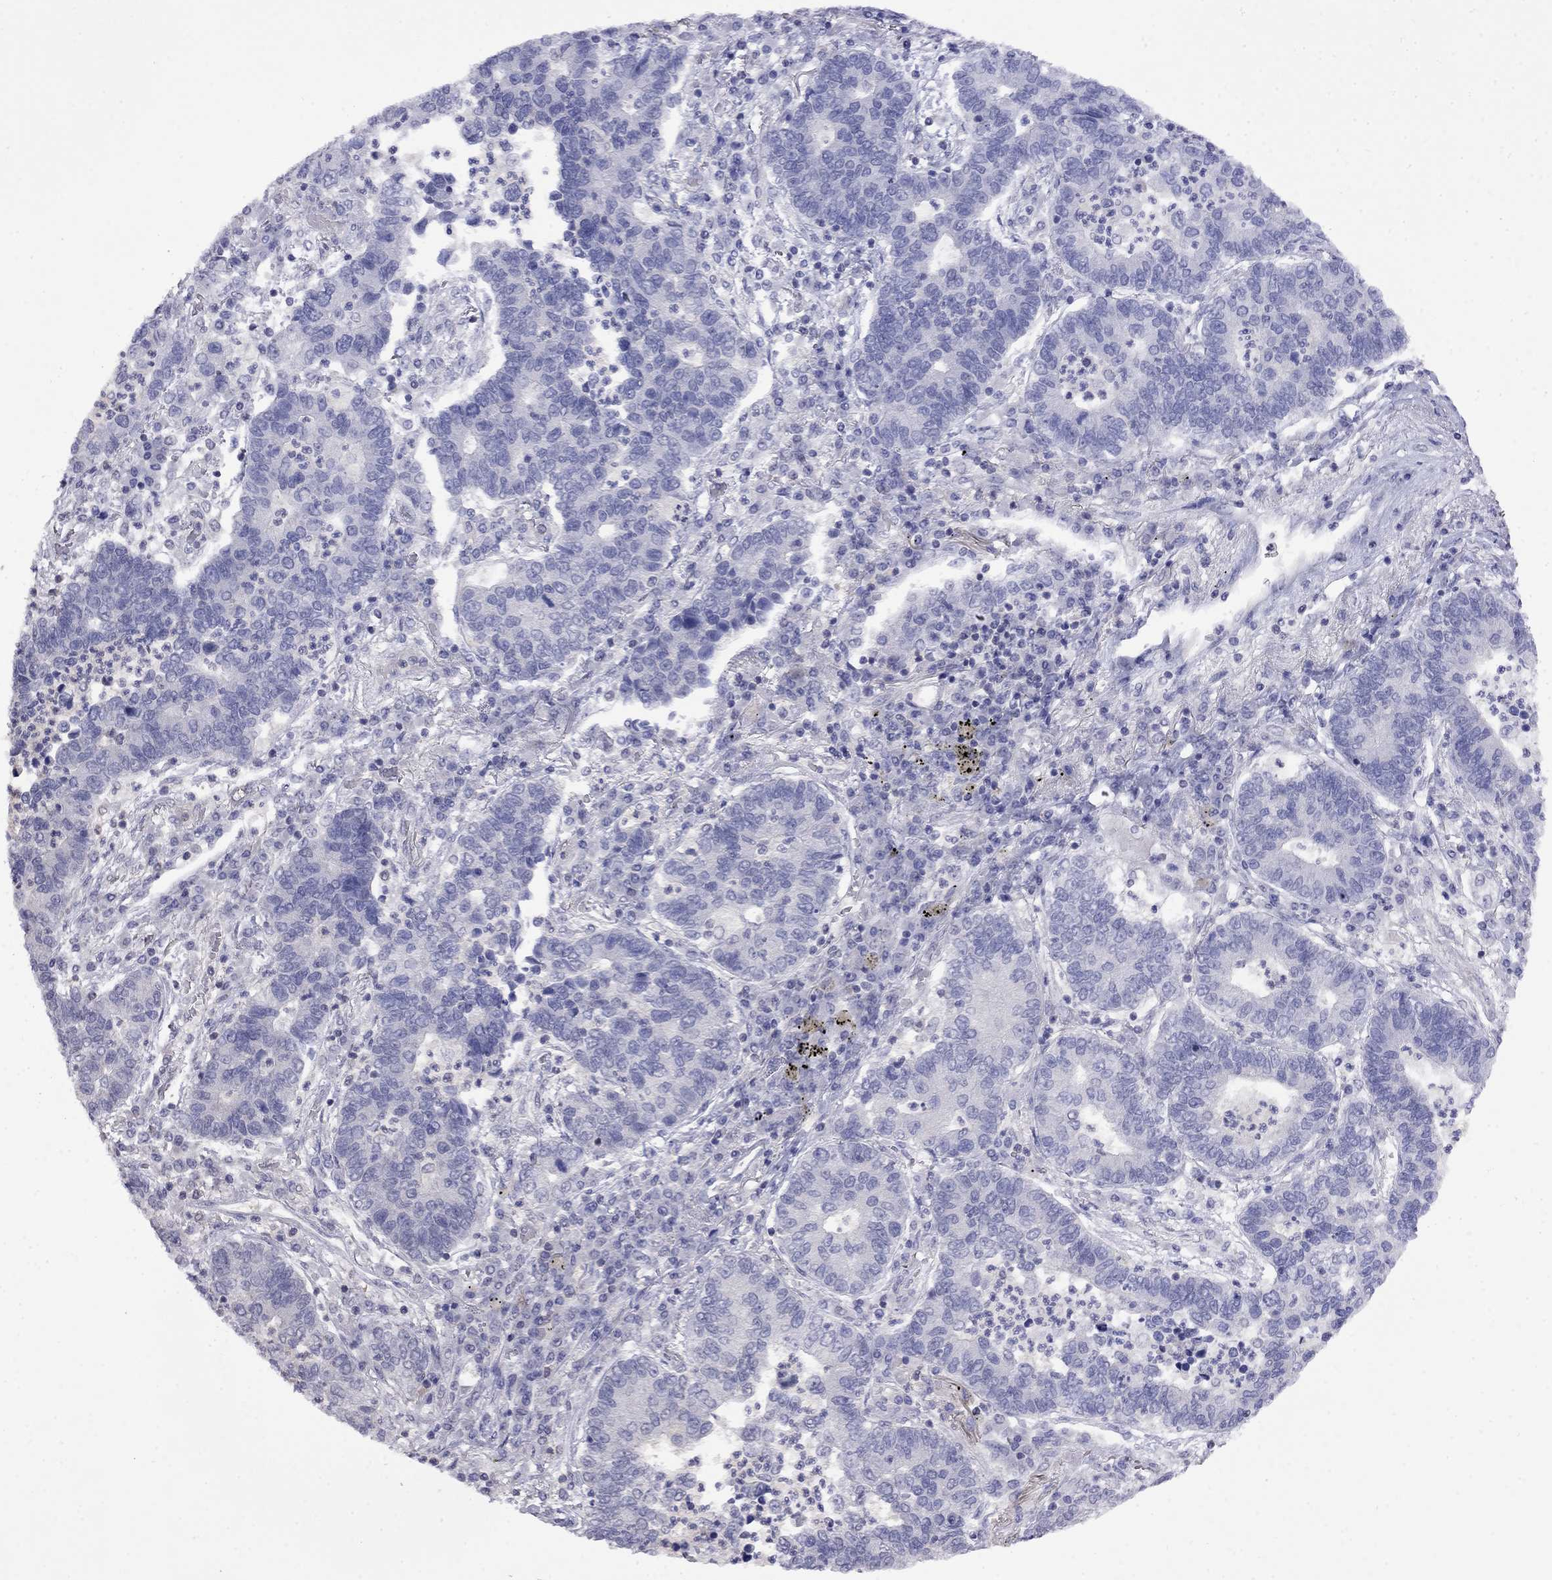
{"staining": {"intensity": "negative", "quantity": "none", "location": "none"}, "tissue": "lung cancer", "cell_type": "Tumor cells", "image_type": "cancer", "snomed": [{"axis": "morphology", "description": "Adenocarcinoma, NOS"}, {"axis": "topography", "description": "Lung"}], "caption": "The image shows no staining of tumor cells in adenocarcinoma (lung).", "gene": "GUCA1B", "patient": {"sex": "female", "age": 57}}